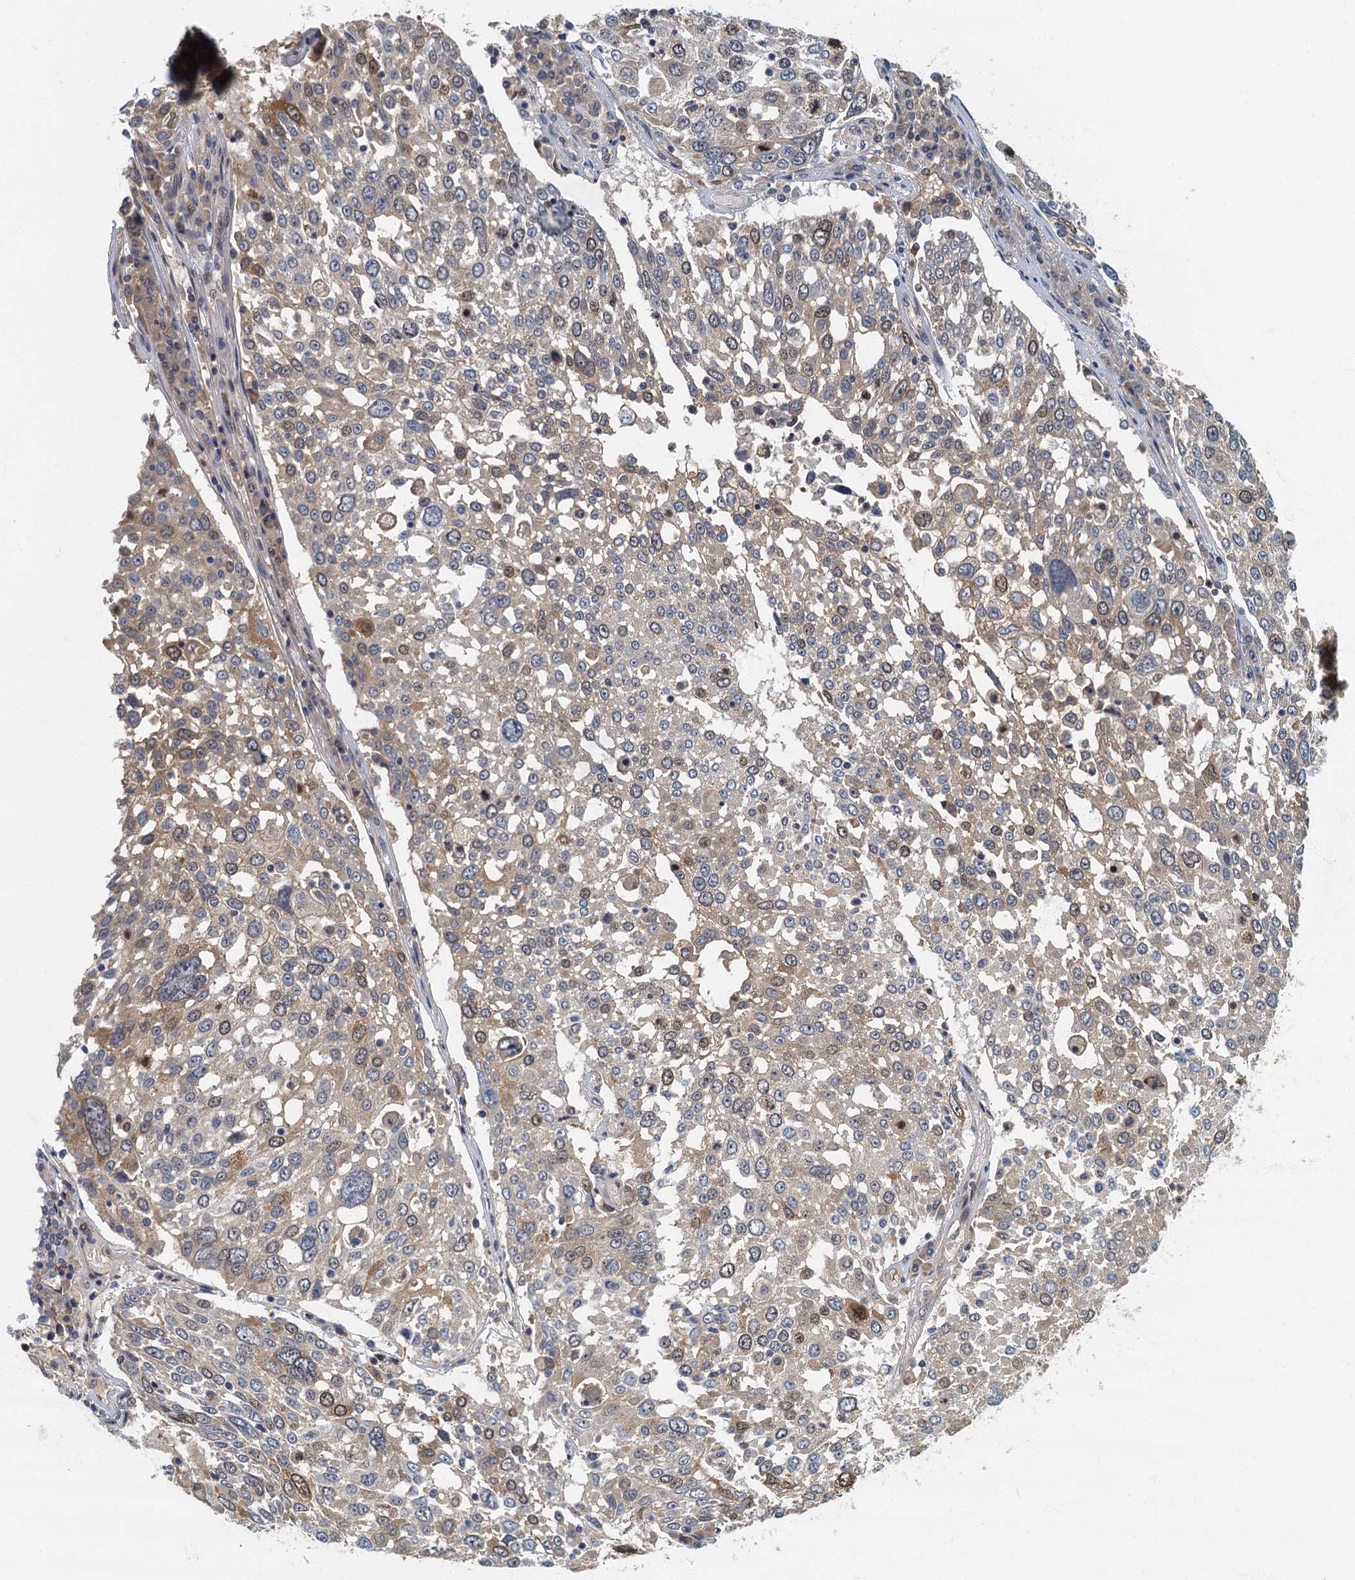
{"staining": {"intensity": "weak", "quantity": "25%-75%", "location": "cytoplasmic/membranous"}, "tissue": "lung cancer", "cell_type": "Tumor cells", "image_type": "cancer", "snomed": [{"axis": "morphology", "description": "Squamous cell carcinoma, NOS"}, {"axis": "topography", "description": "Lung"}], "caption": "Approximately 25%-75% of tumor cells in human lung cancer (squamous cell carcinoma) exhibit weak cytoplasmic/membranous protein staining as visualized by brown immunohistochemical staining.", "gene": "CKAP2L", "patient": {"sex": "male", "age": 65}}